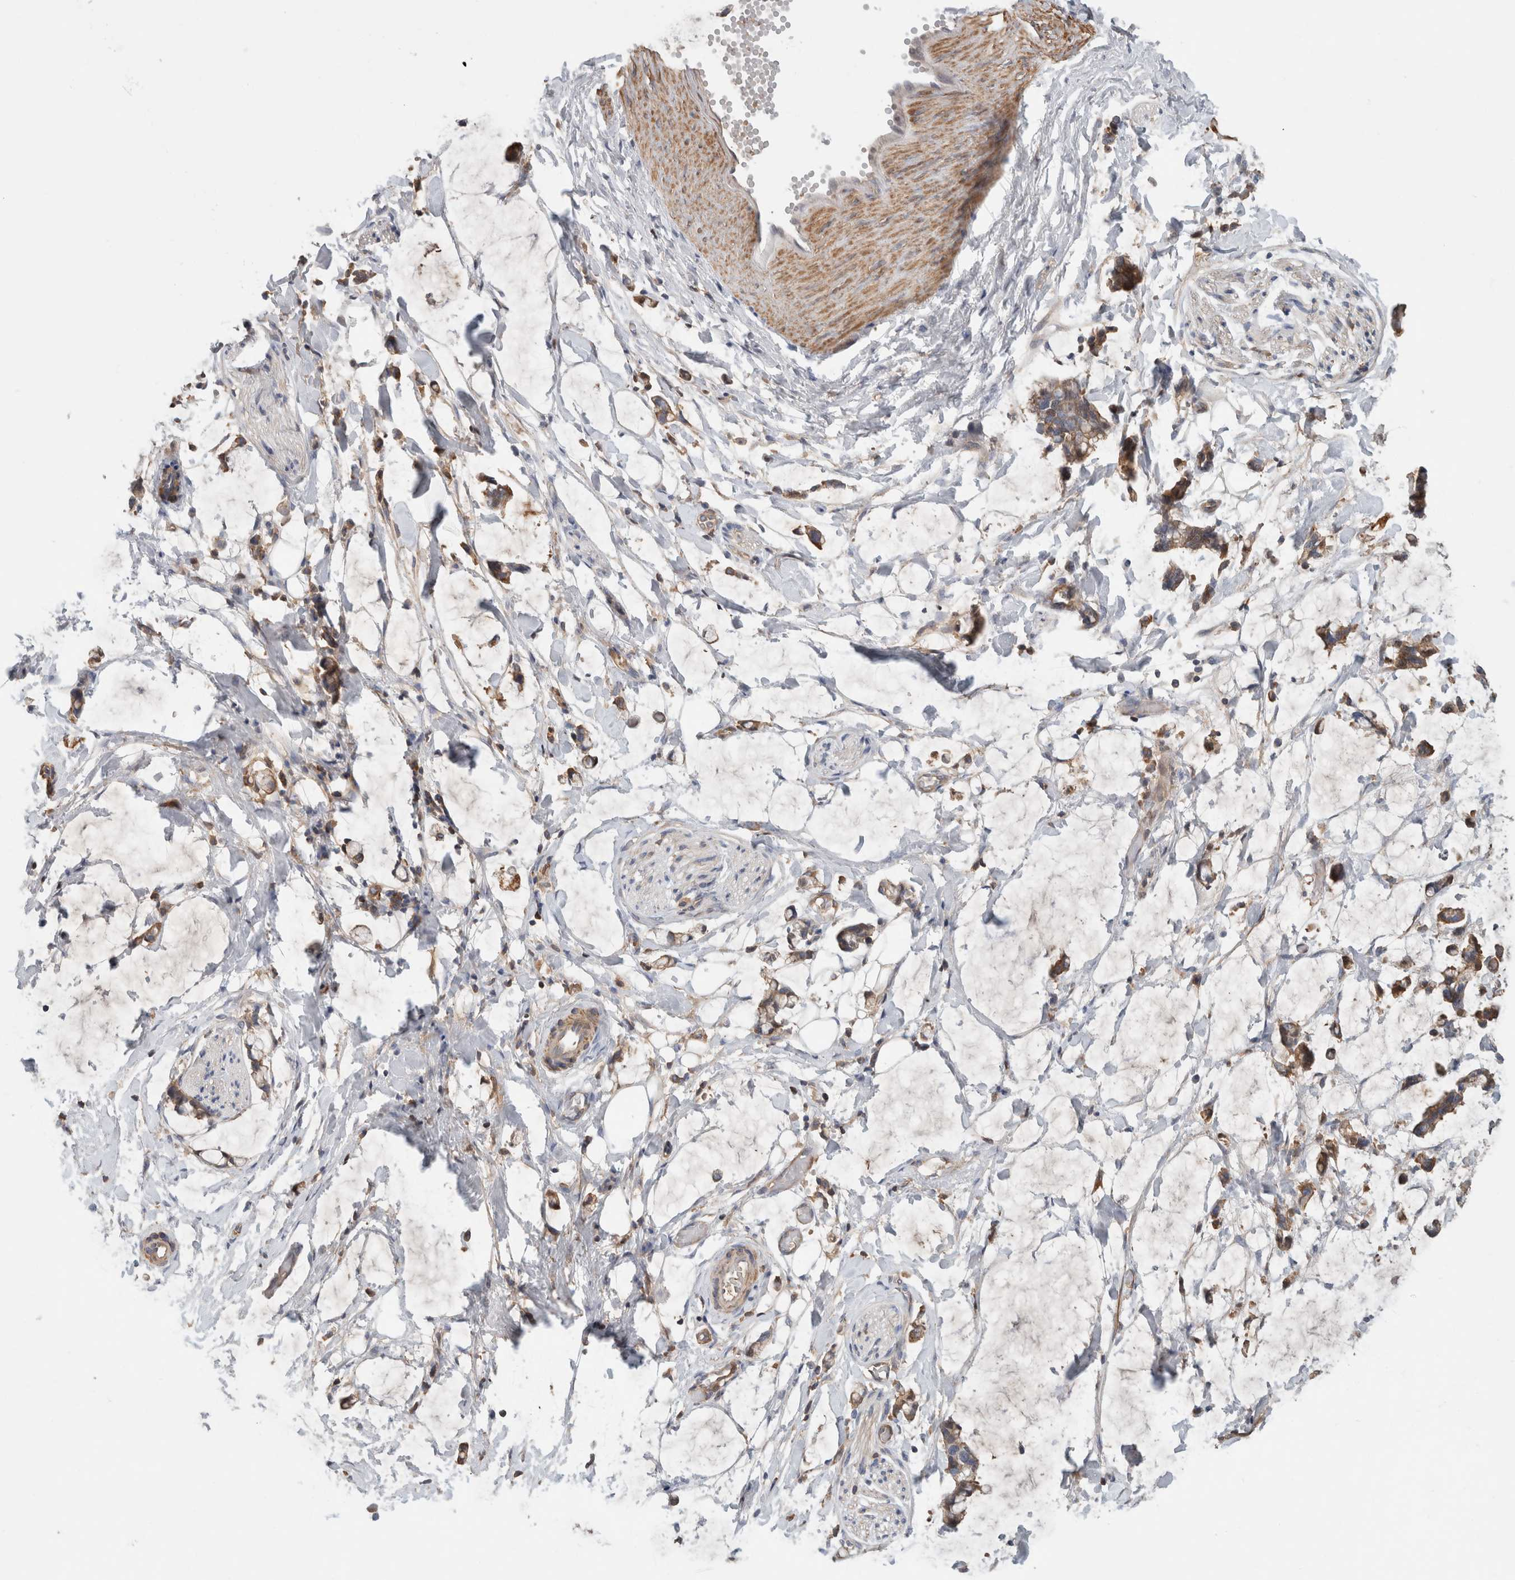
{"staining": {"intensity": "weak", "quantity": "<25%", "location": "cytoplasmic/membranous"}, "tissue": "adipose tissue", "cell_type": "Adipocytes", "image_type": "normal", "snomed": [{"axis": "morphology", "description": "Normal tissue, NOS"}, {"axis": "morphology", "description": "Adenocarcinoma, NOS"}, {"axis": "topography", "description": "Colon"}, {"axis": "topography", "description": "Peripheral nerve tissue"}], "caption": "Human adipose tissue stained for a protein using IHC displays no positivity in adipocytes.", "gene": "CFI", "patient": {"sex": "male", "age": 14}}